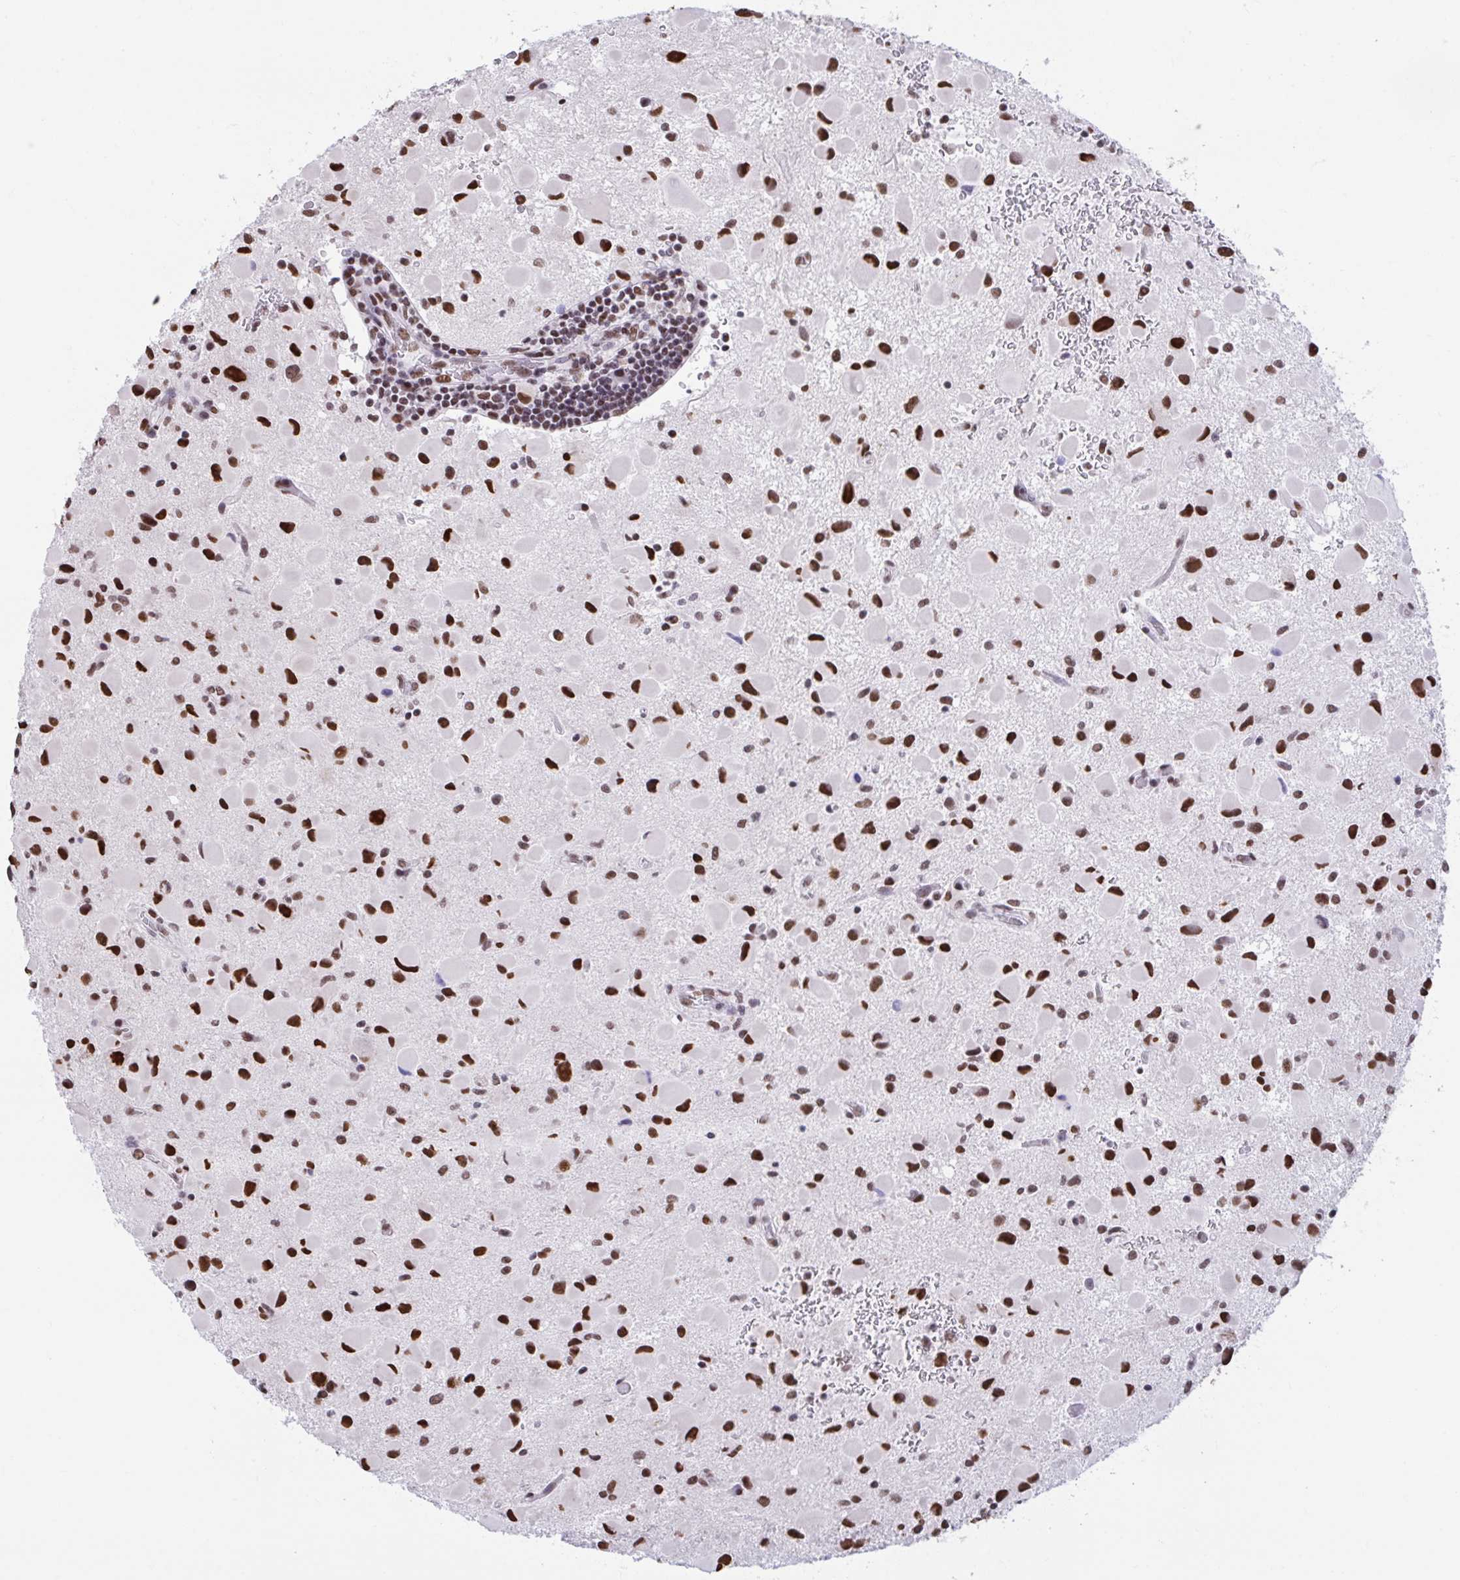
{"staining": {"intensity": "strong", "quantity": ">75%", "location": "nuclear"}, "tissue": "glioma", "cell_type": "Tumor cells", "image_type": "cancer", "snomed": [{"axis": "morphology", "description": "Glioma, malignant, Low grade"}, {"axis": "topography", "description": "Brain"}], "caption": "DAB immunohistochemical staining of malignant low-grade glioma exhibits strong nuclear protein expression in approximately >75% of tumor cells.", "gene": "HNRNPDL", "patient": {"sex": "female", "age": 32}}